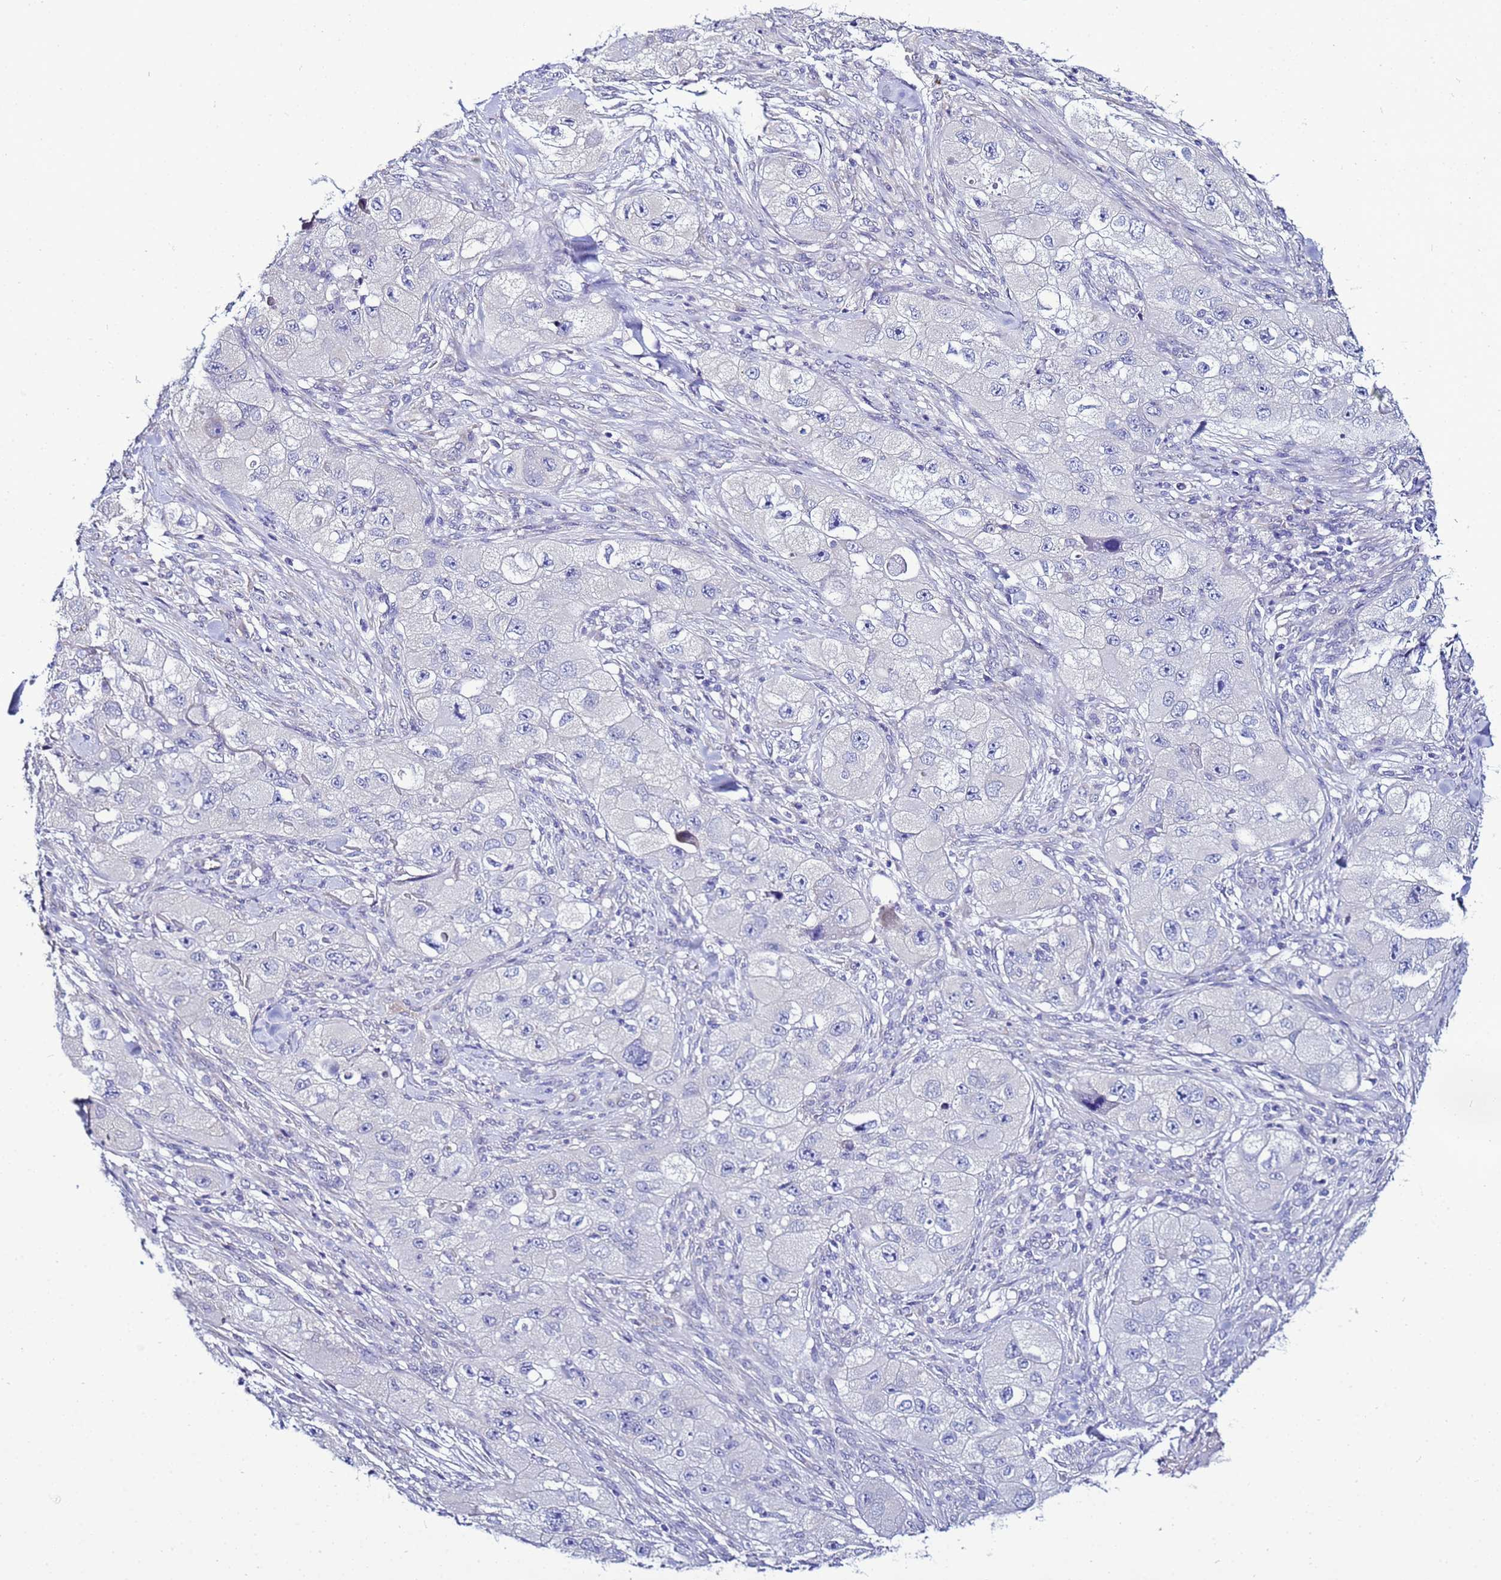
{"staining": {"intensity": "negative", "quantity": "none", "location": "none"}, "tissue": "skin cancer", "cell_type": "Tumor cells", "image_type": "cancer", "snomed": [{"axis": "morphology", "description": "Squamous cell carcinoma, NOS"}, {"axis": "topography", "description": "Skin"}, {"axis": "topography", "description": "Subcutis"}], "caption": "This is an immunohistochemistry (IHC) image of squamous cell carcinoma (skin). There is no positivity in tumor cells.", "gene": "FAM166B", "patient": {"sex": "male", "age": 73}}